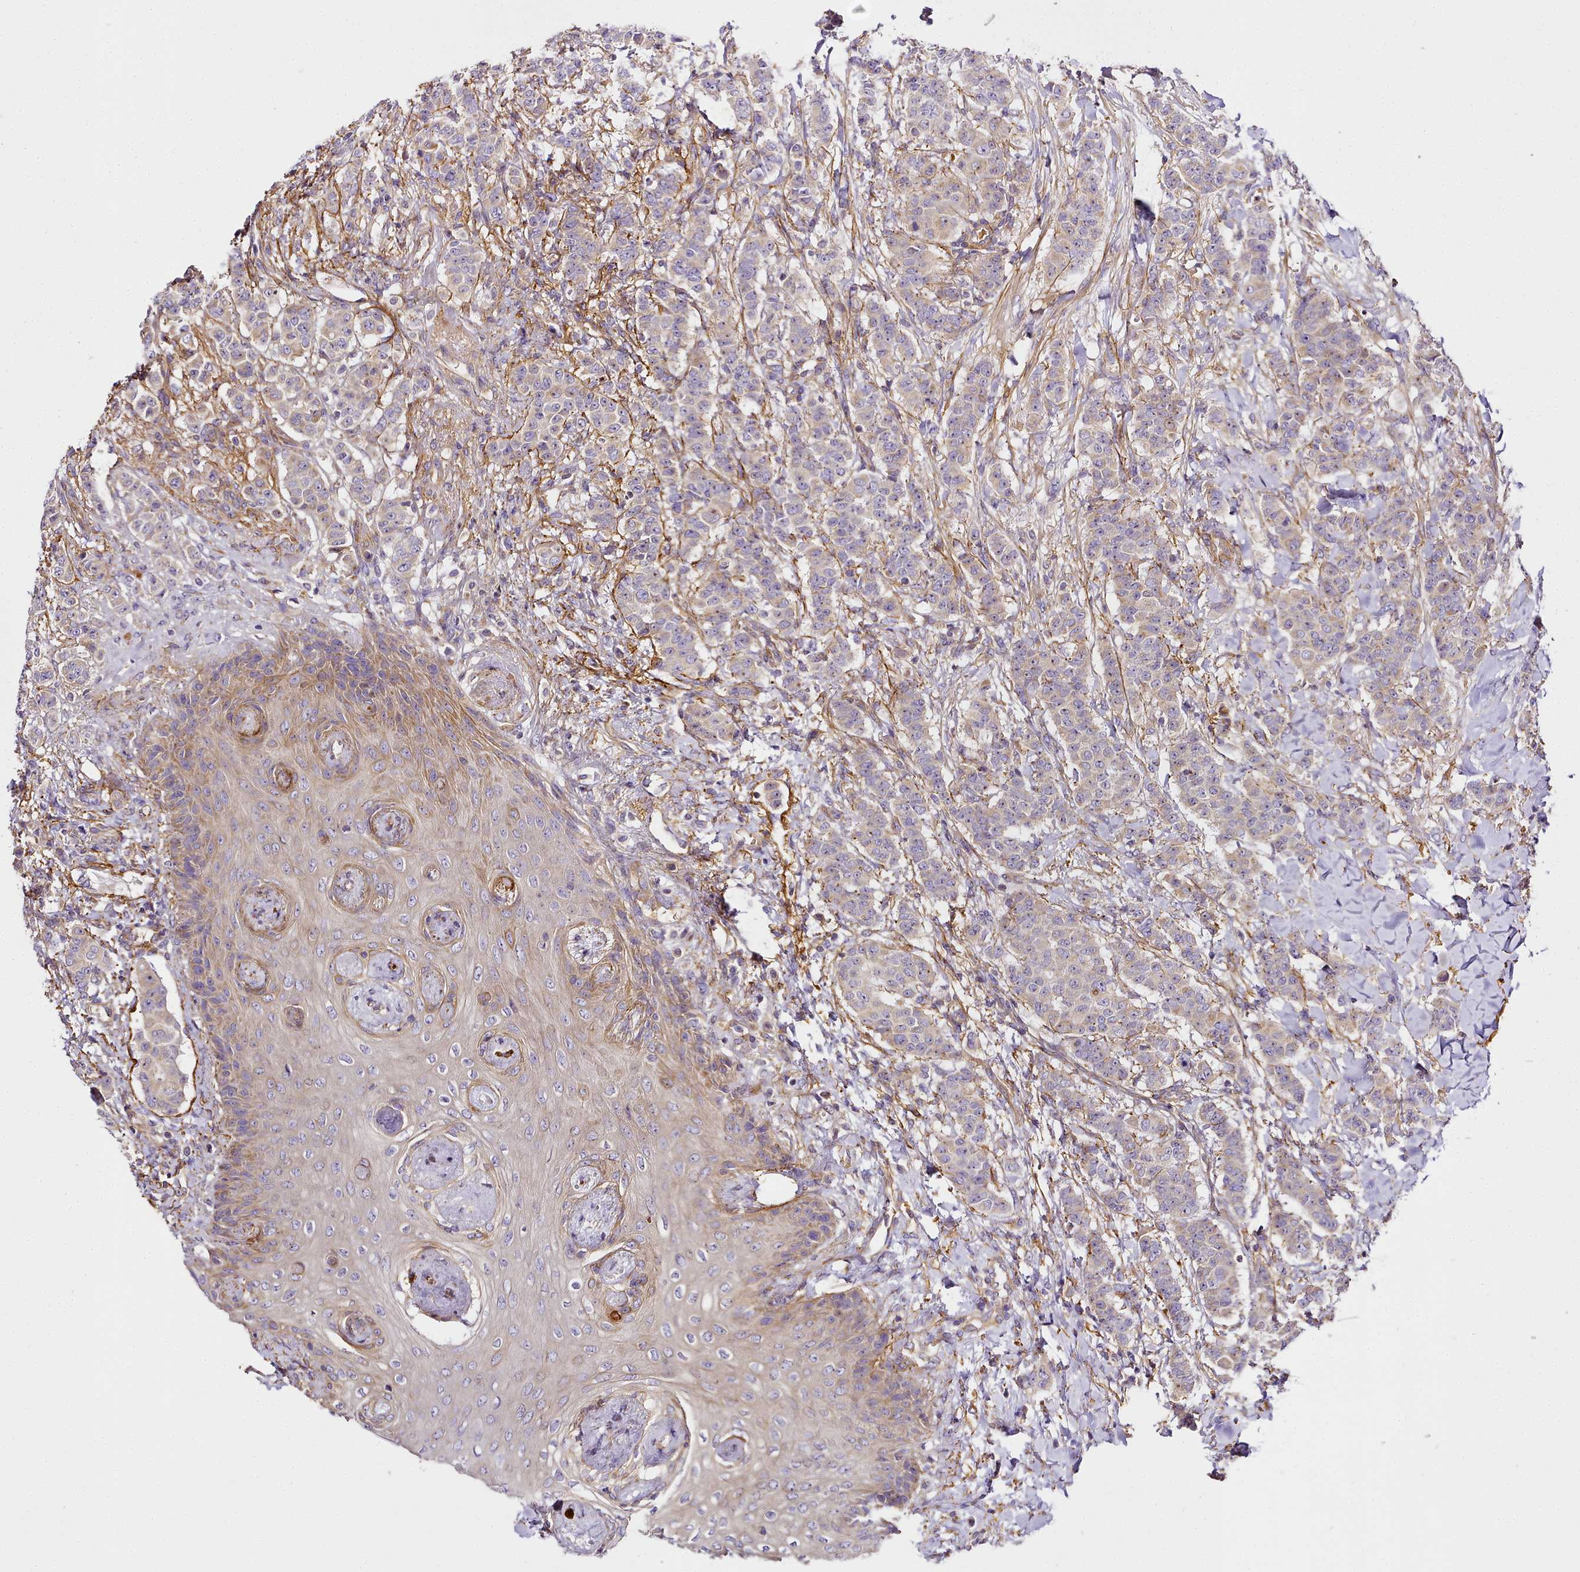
{"staining": {"intensity": "weak", "quantity": "<25%", "location": "cytoplasmic/membranous"}, "tissue": "breast cancer", "cell_type": "Tumor cells", "image_type": "cancer", "snomed": [{"axis": "morphology", "description": "Duct carcinoma"}, {"axis": "topography", "description": "Breast"}], "caption": "There is no significant staining in tumor cells of breast cancer.", "gene": "NBPF1", "patient": {"sex": "female", "age": 40}}